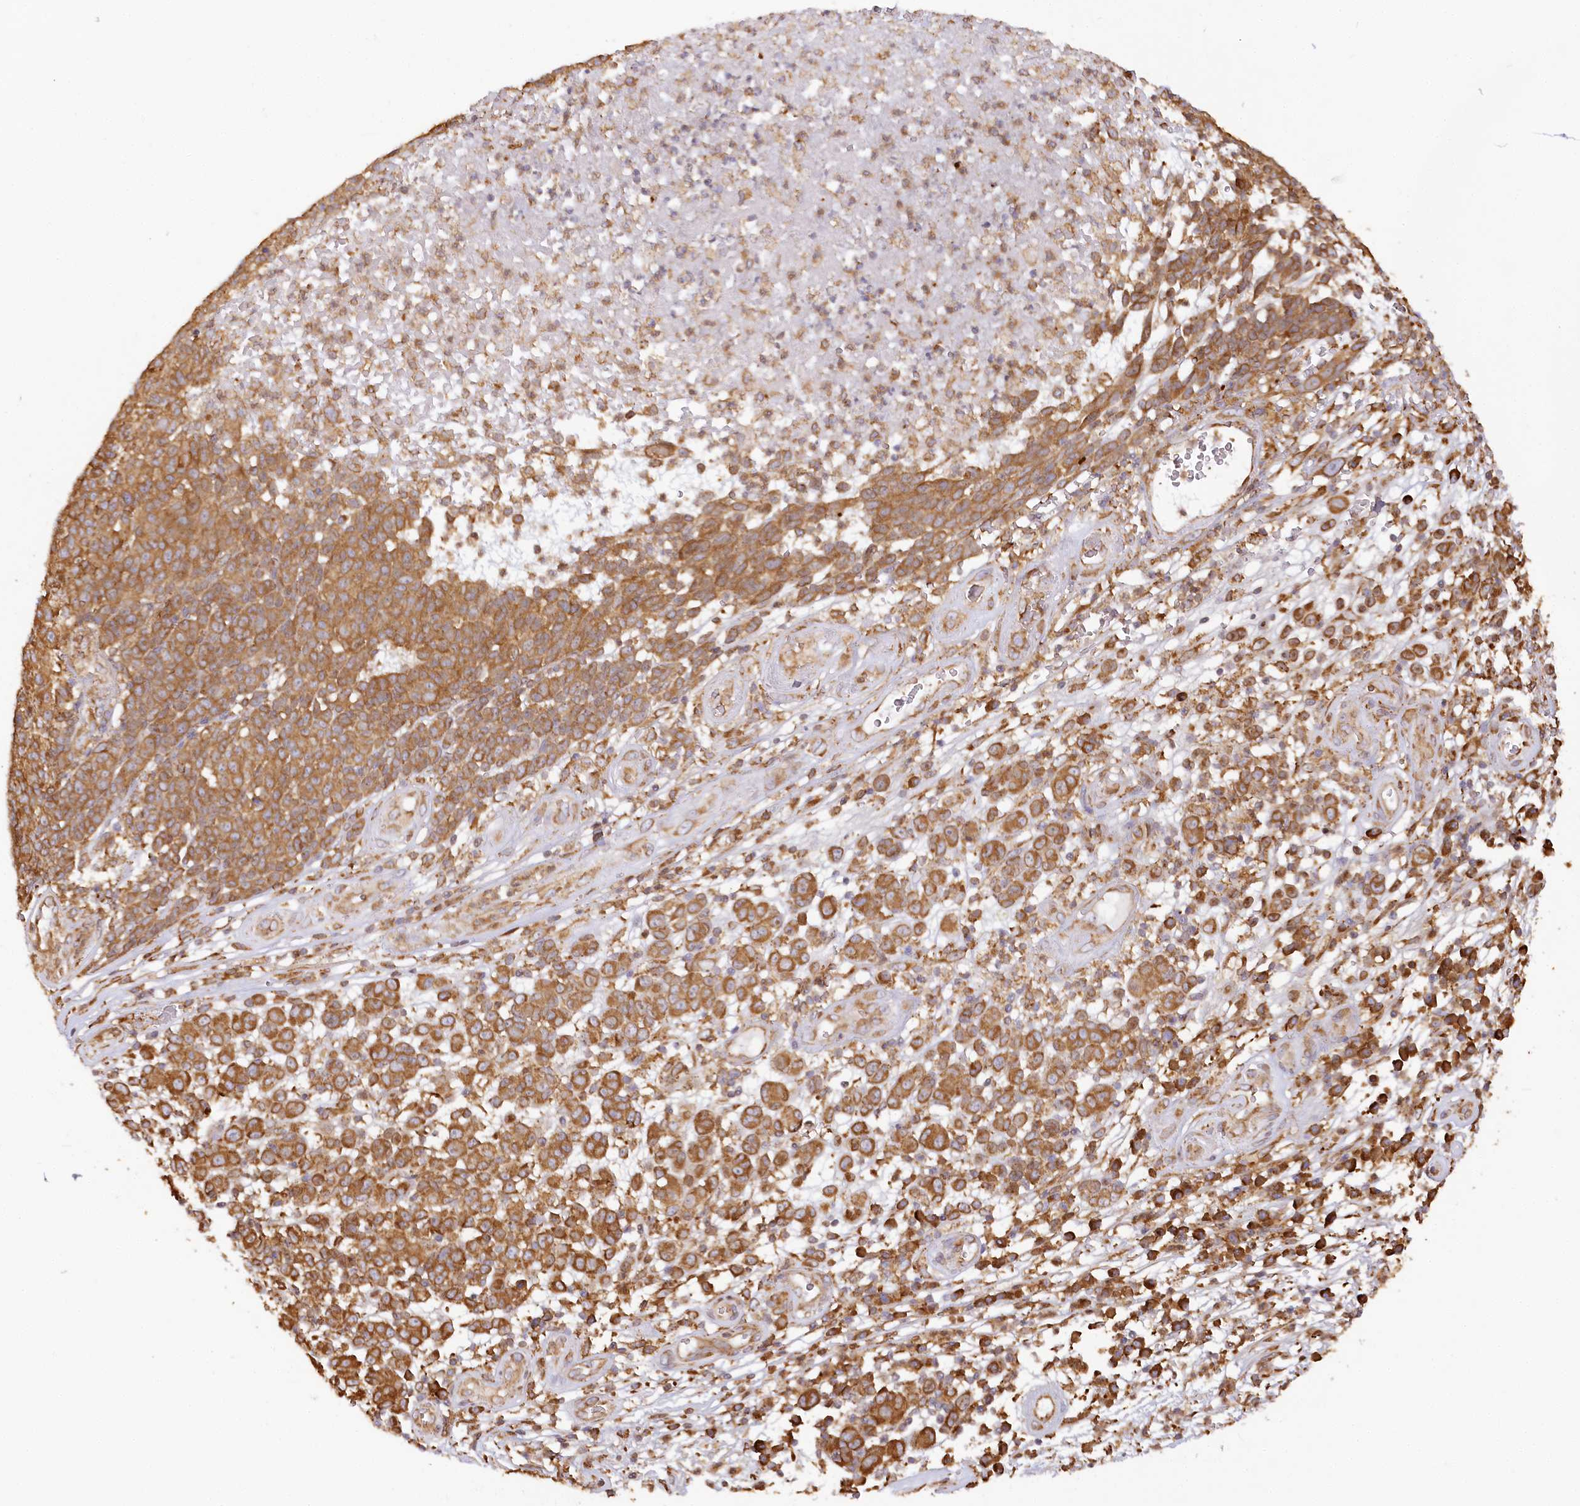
{"staining": {"intensity": "strong", "quantity": ">75%", "location": "cytoplasmic/membranous"}, "tissue": "melanoma", "cell_type": "Tumor cells", "image_type": "cancer", "snomed": [{"axis": "morphology", "description": "Malignant melanoma, NOS"}, {"axis": "topography", "description": "Skin"}], "caption": "The image displays staining of malignant melanoma, revealing strong cytoplasmic/membranous protein expression (brown color) within tumor cells.", "gene": "ACAP2", "patient": {"sex": "male", "age": 49}}